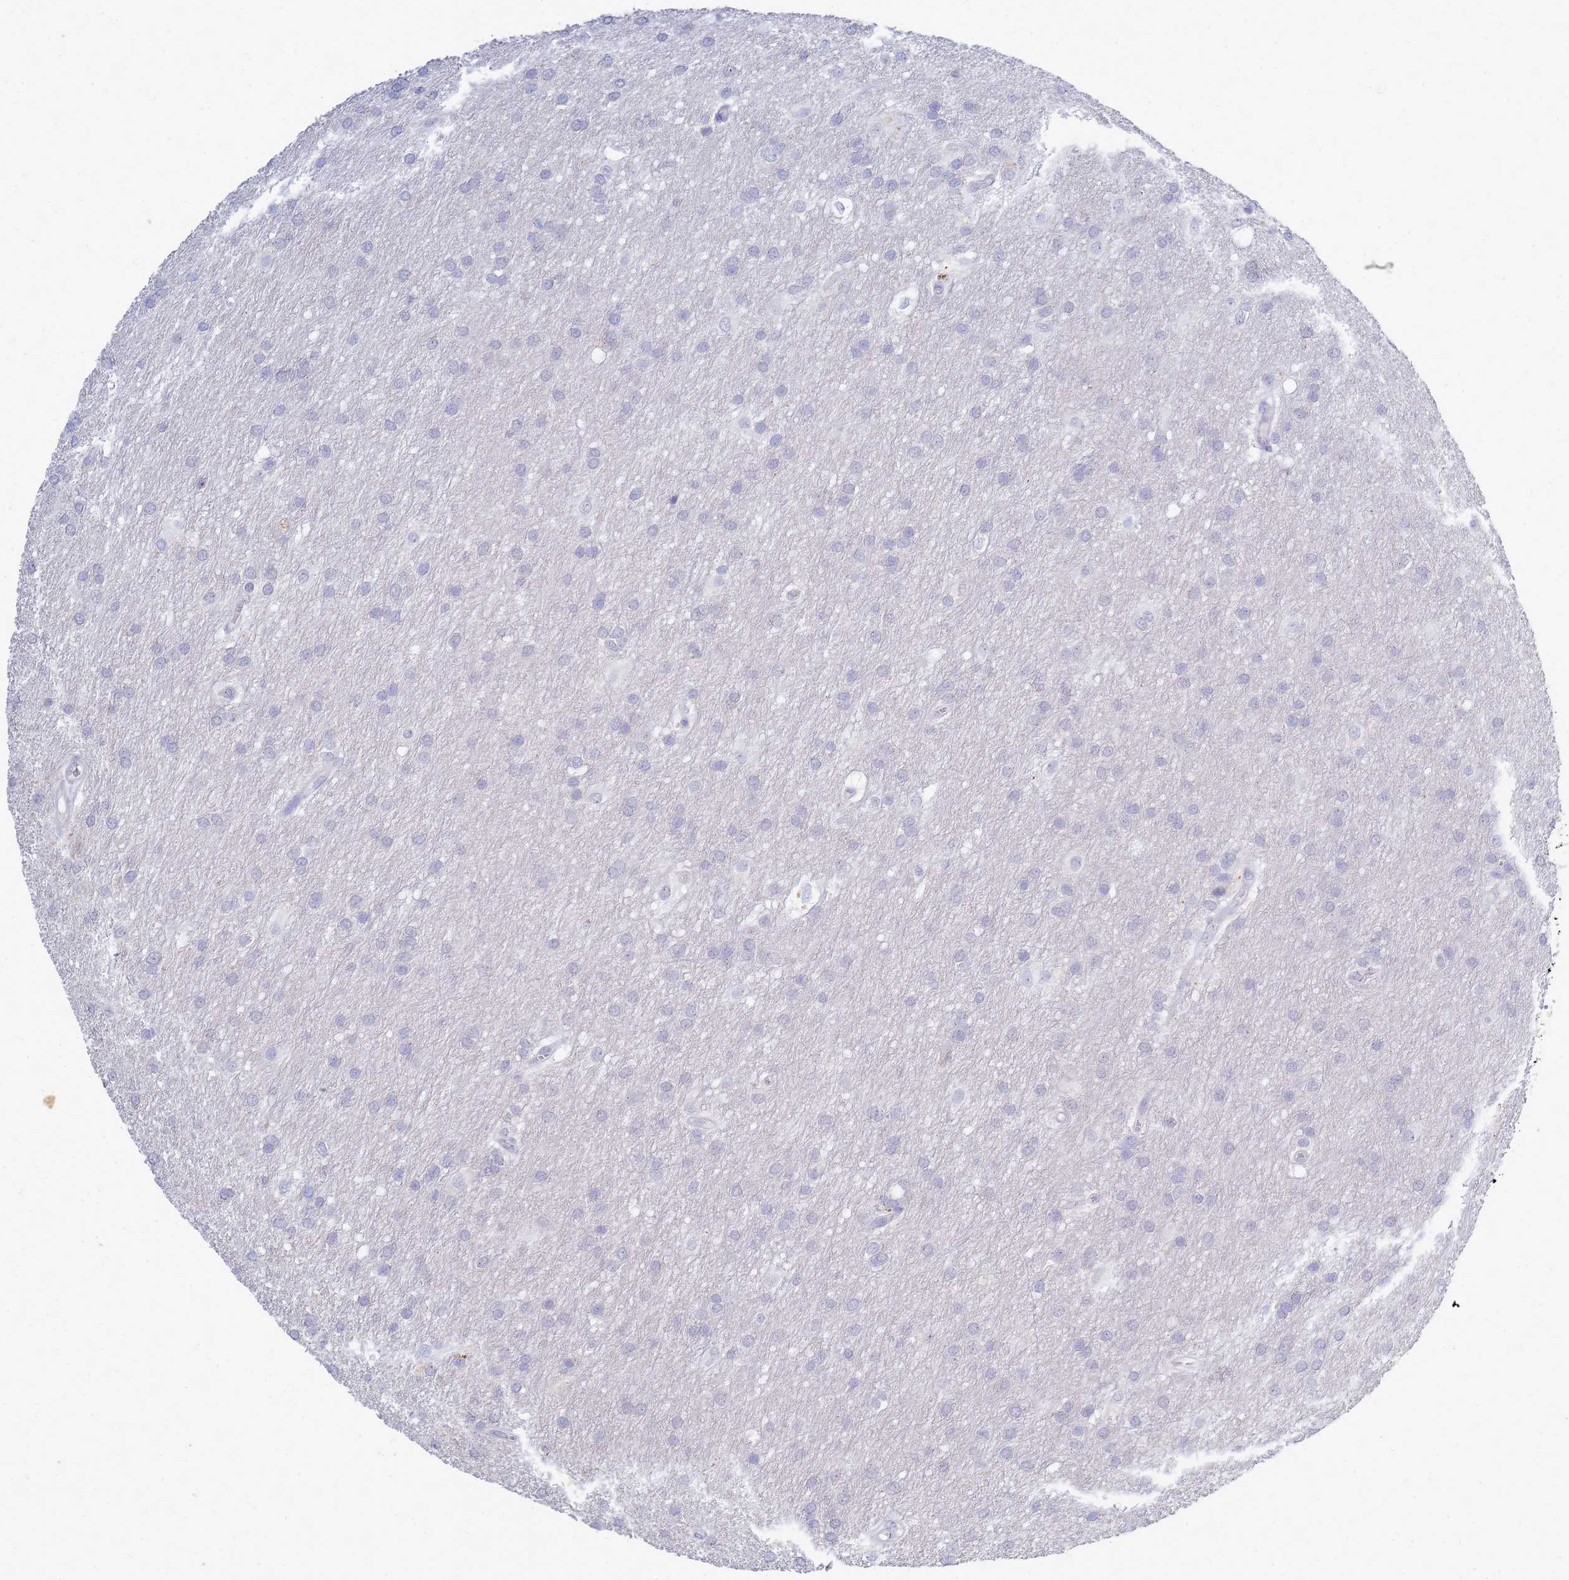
{"staining": {"intensity": "negative", "quantity": "none", "location": "none"}, "tissue": "glioma", "cell_type": "Tumor cells", "image_type": "cancer", "snomed": [{"axis": "morphology", "description": "Glioma, malignant, Low grade"}, {"axis": "topography", "description": "Brain"}], "caption": "An immunohistochemistry (IHC) micrograph of low-grade glioma (malignant) is shown. There is no staining in tumor cells of low-grade glioma (malignant). The staining was performed using DAB (3,3'-diaminobenzidine) to visualize the protein expression in brown, while the nuclei were stained in blue with hematoxylin (Magnification: 20x).", "gene": "B3GNT8", "patient": {"sex": "male", "age": 66}}